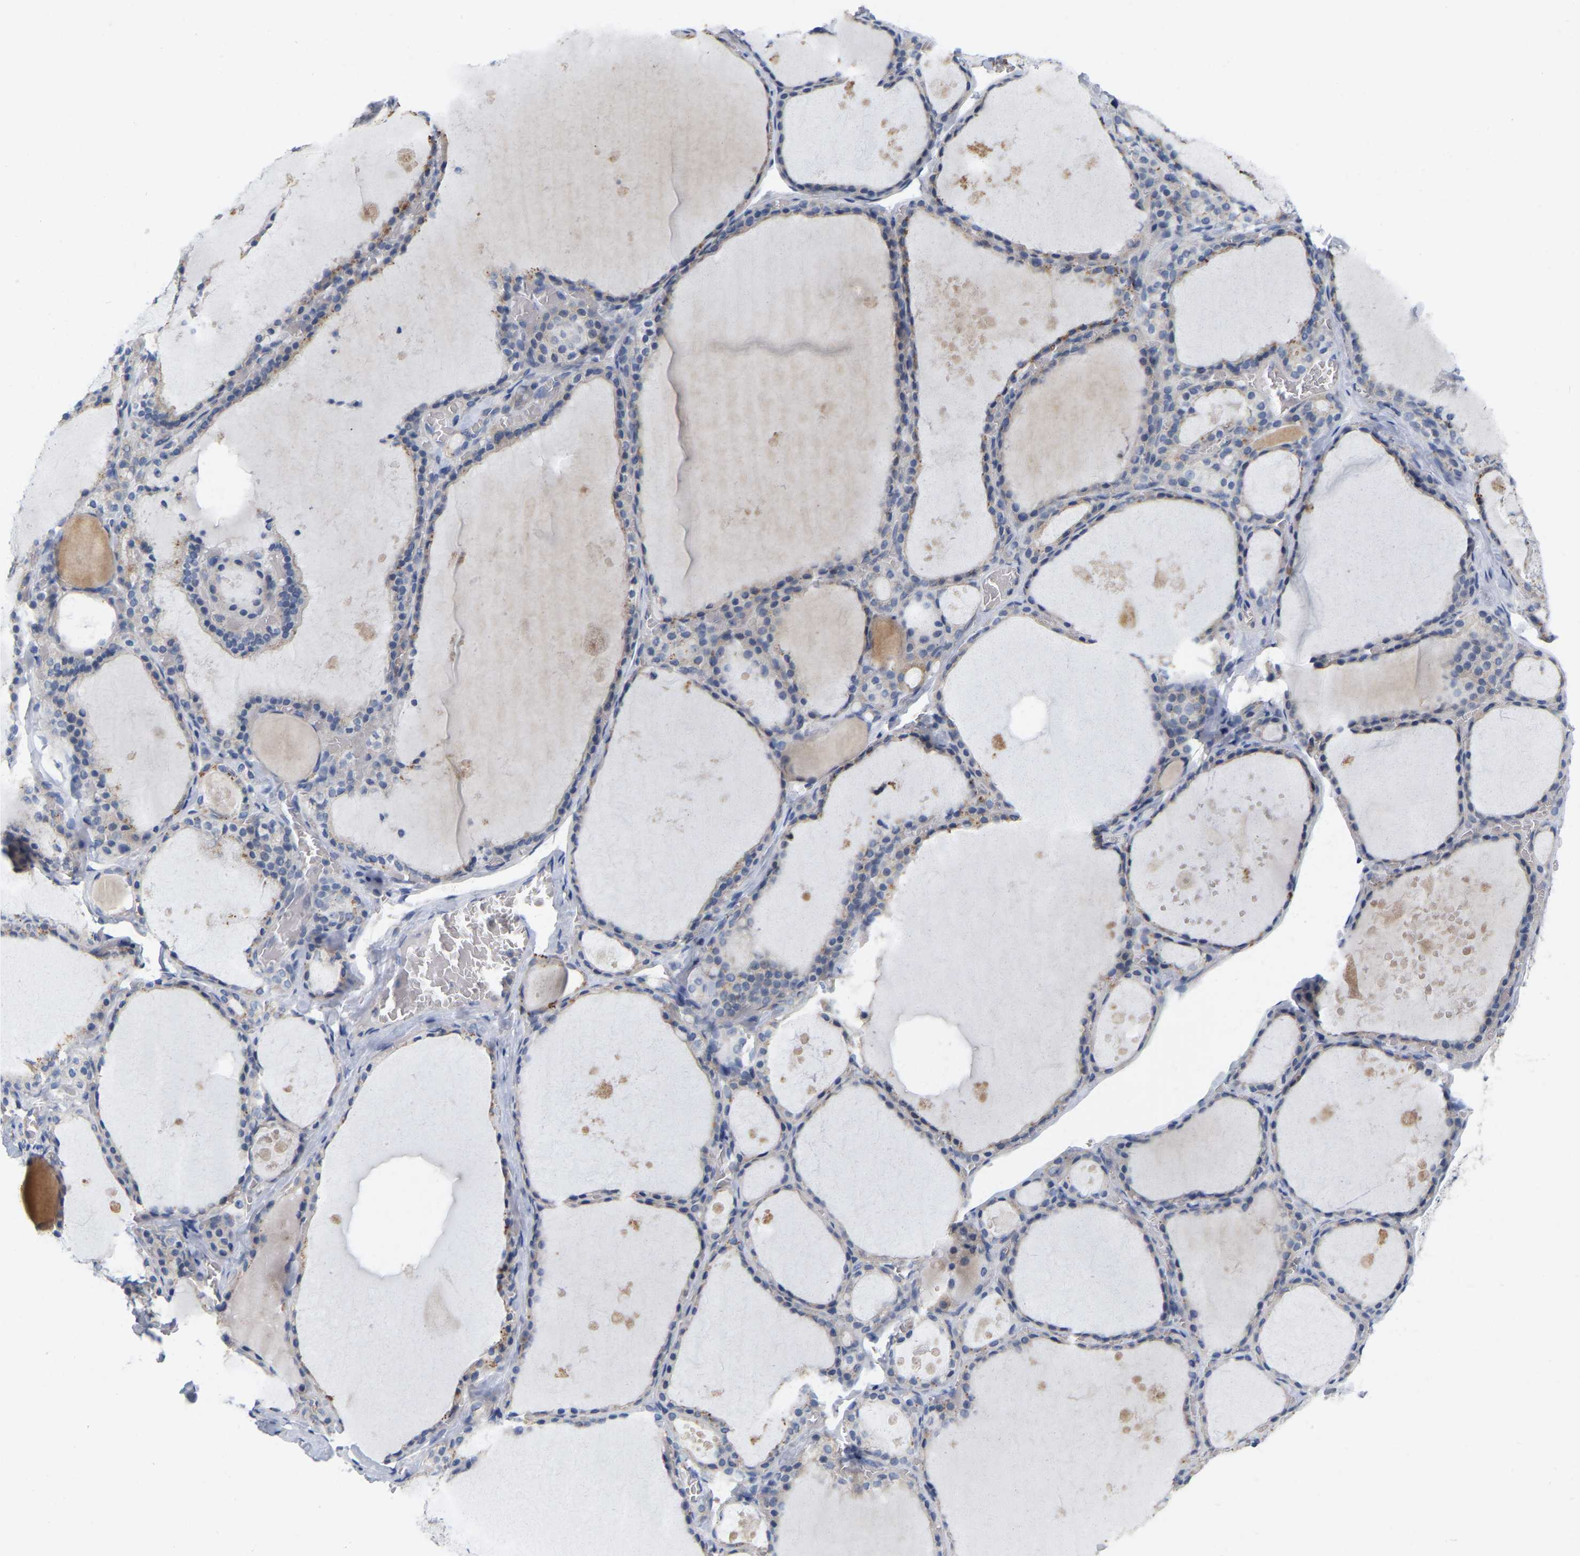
{"staining": {"intensity": "moderate", "quantity": "<25%", "location": "cytoplasmic/membranous"}, "tissue": "thyroid gland", "cell_type": "Glandular cells", "image_type": "normal", "snomed": [{"axis": "morphology", "description": "Normal tissue, NOS"}, {"axis": "topography", "description": "Thyroid gland"}], "caption": "An IHC photomicrograph of unremarkable tissue is shown. Protein staining in brown shows moderate cytoplasmic/membranous positivity in thyroid gland within glandular cells.", "gene": "WIPI2", "patient": {"sex": "male", "age": 56}}